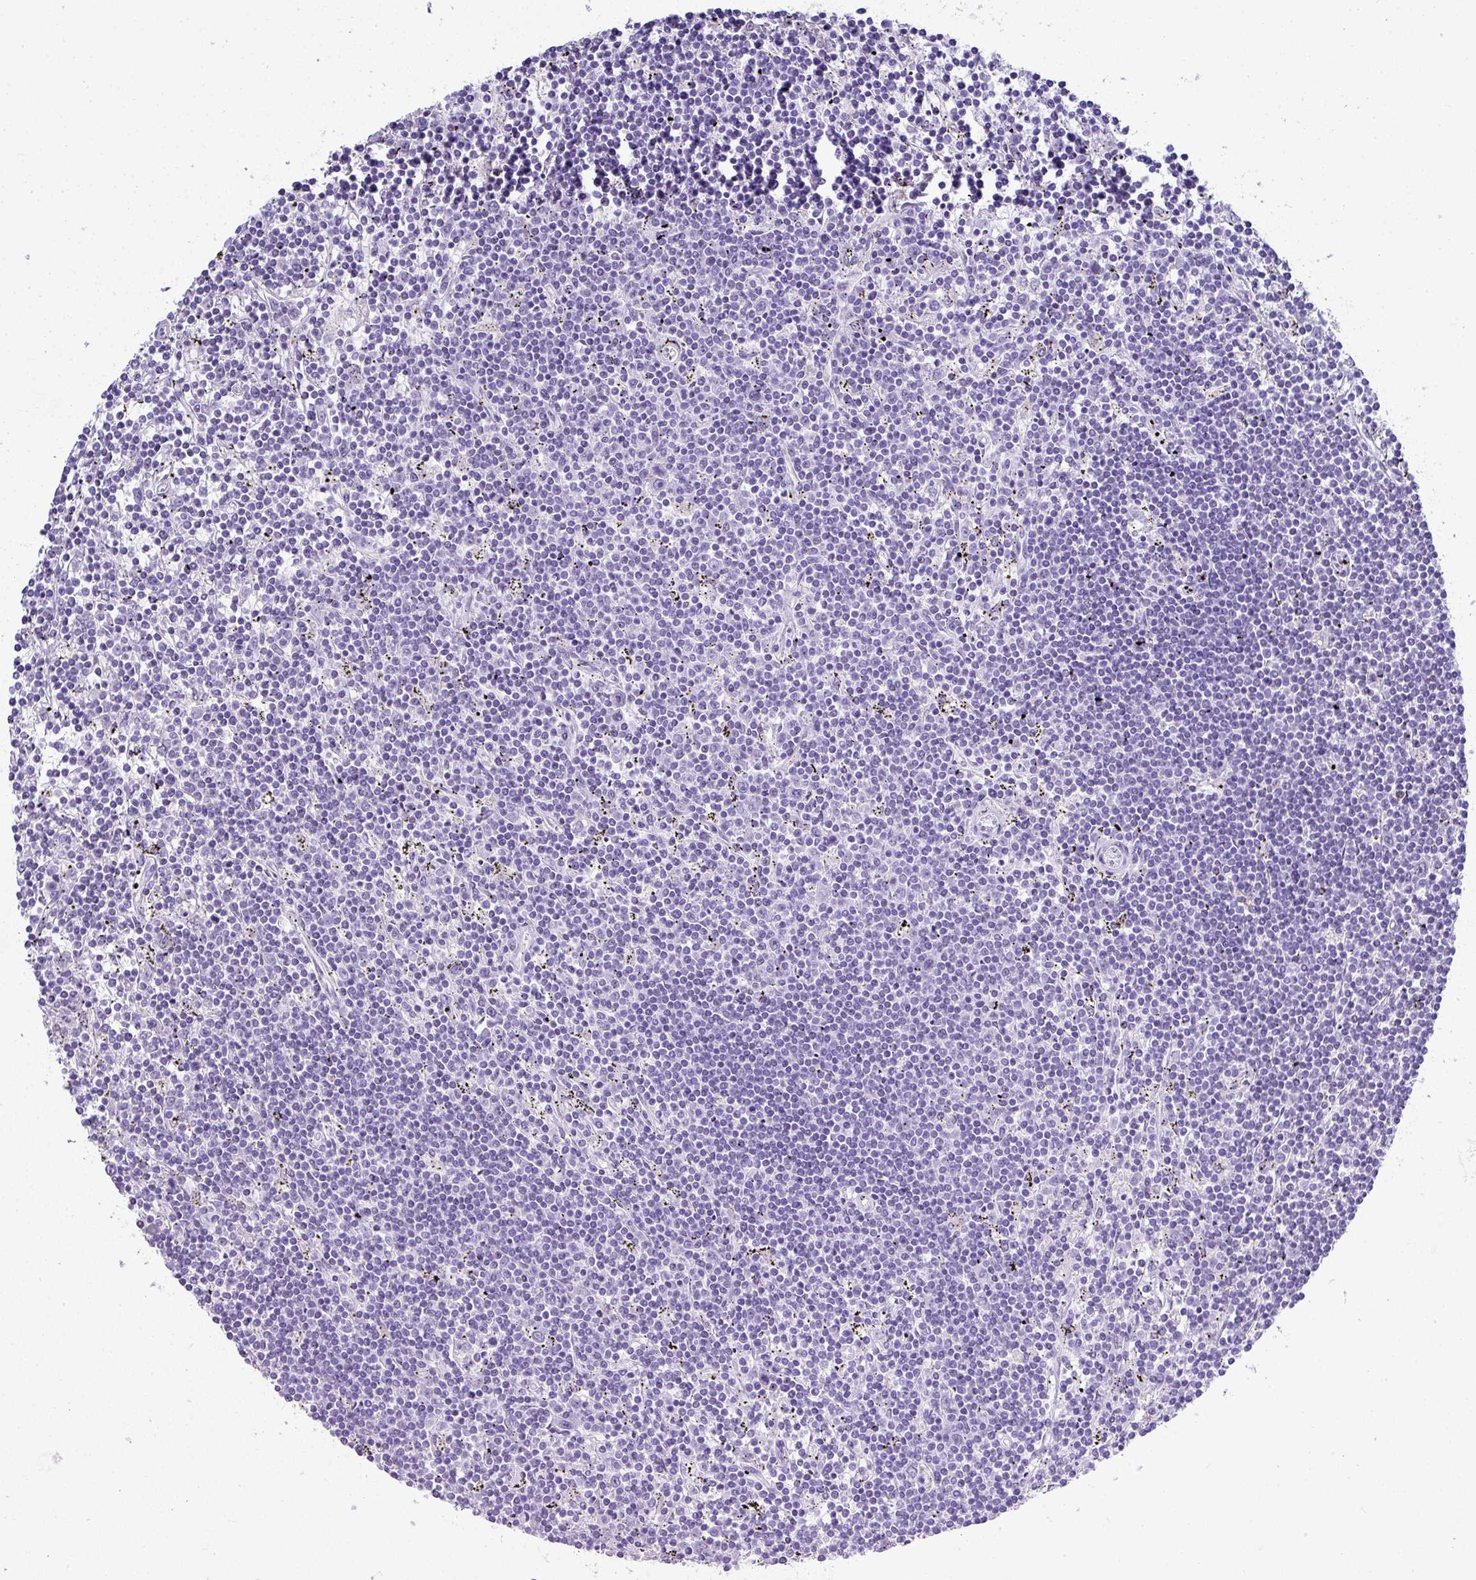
{"staining": {"intensity": "negative", "quantity": "none", "location": "none"}, "tissue": "lymphoma", "cell_type": "Tumor cells", "image_type": "cancer", "snomed": [{"axis": "morphology", "description": "Malignant lymphoma, non-Hodgkin's type, Low grade"}, {"axis": "topography", "description": "Spleen"}], "caption": "Tumor cells are negative for protein expression in human lymphoma.", "gene": "ZNF568", "patient": {"sex": "male", "age": 76}}